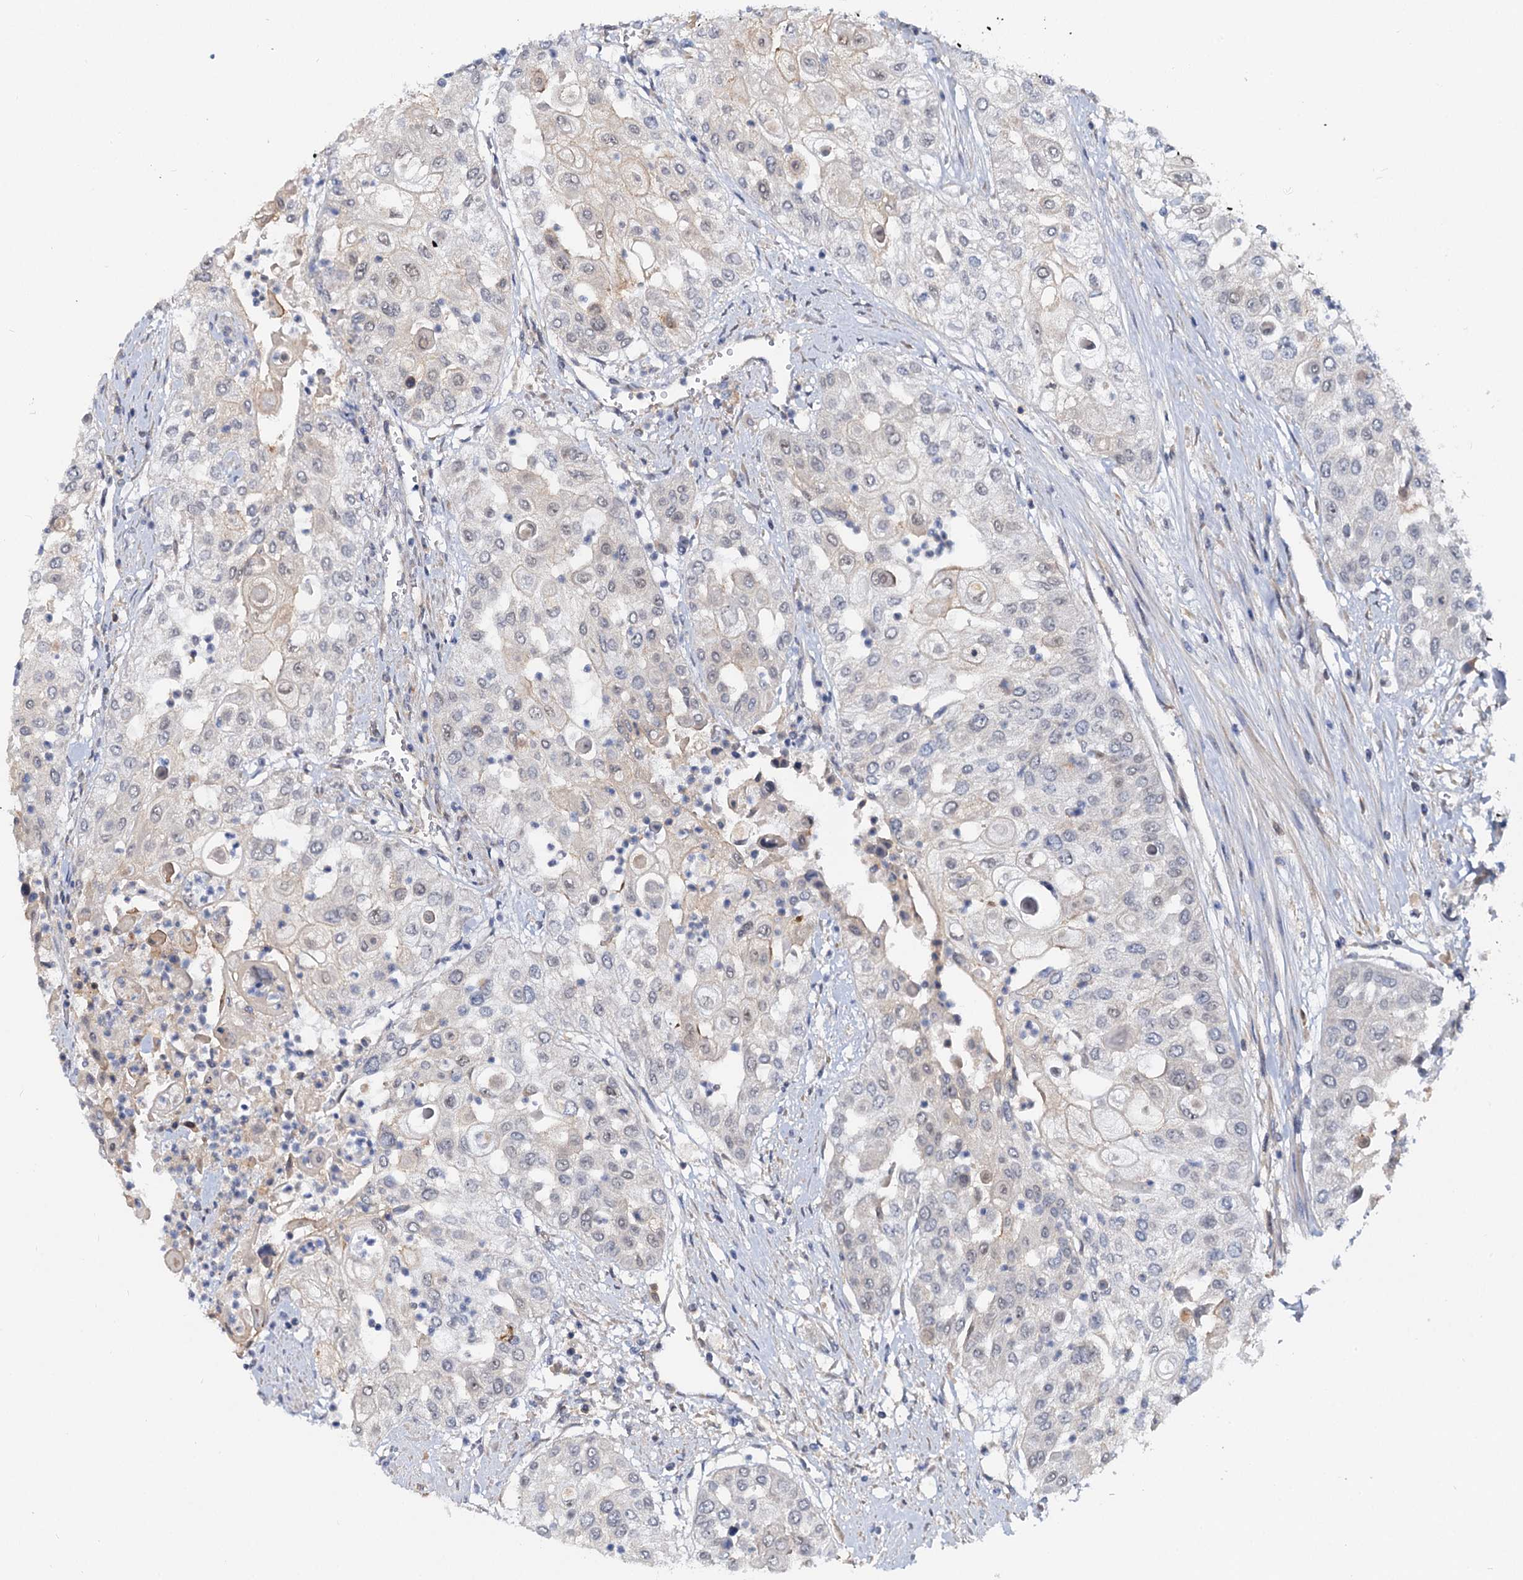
{"staining": {"intensity": "negative", "quantity": "none", "location": "none"}, "tissue": "urothelial cancer", "cell_type": "Tumor cells", "image_type": "cancer", "snomed": [{"axis": "morphology", "description": "Urothelial carcinoma, High grade"}, {"axis": "topography", "description": "Urinary bladder"}], "caption": "The photomicrograph displays no significant staining in tumor cells of high-grade urothelial carcinoma.", "gene": "SNX15", "patient": {"sex": "female", "age": 79}}